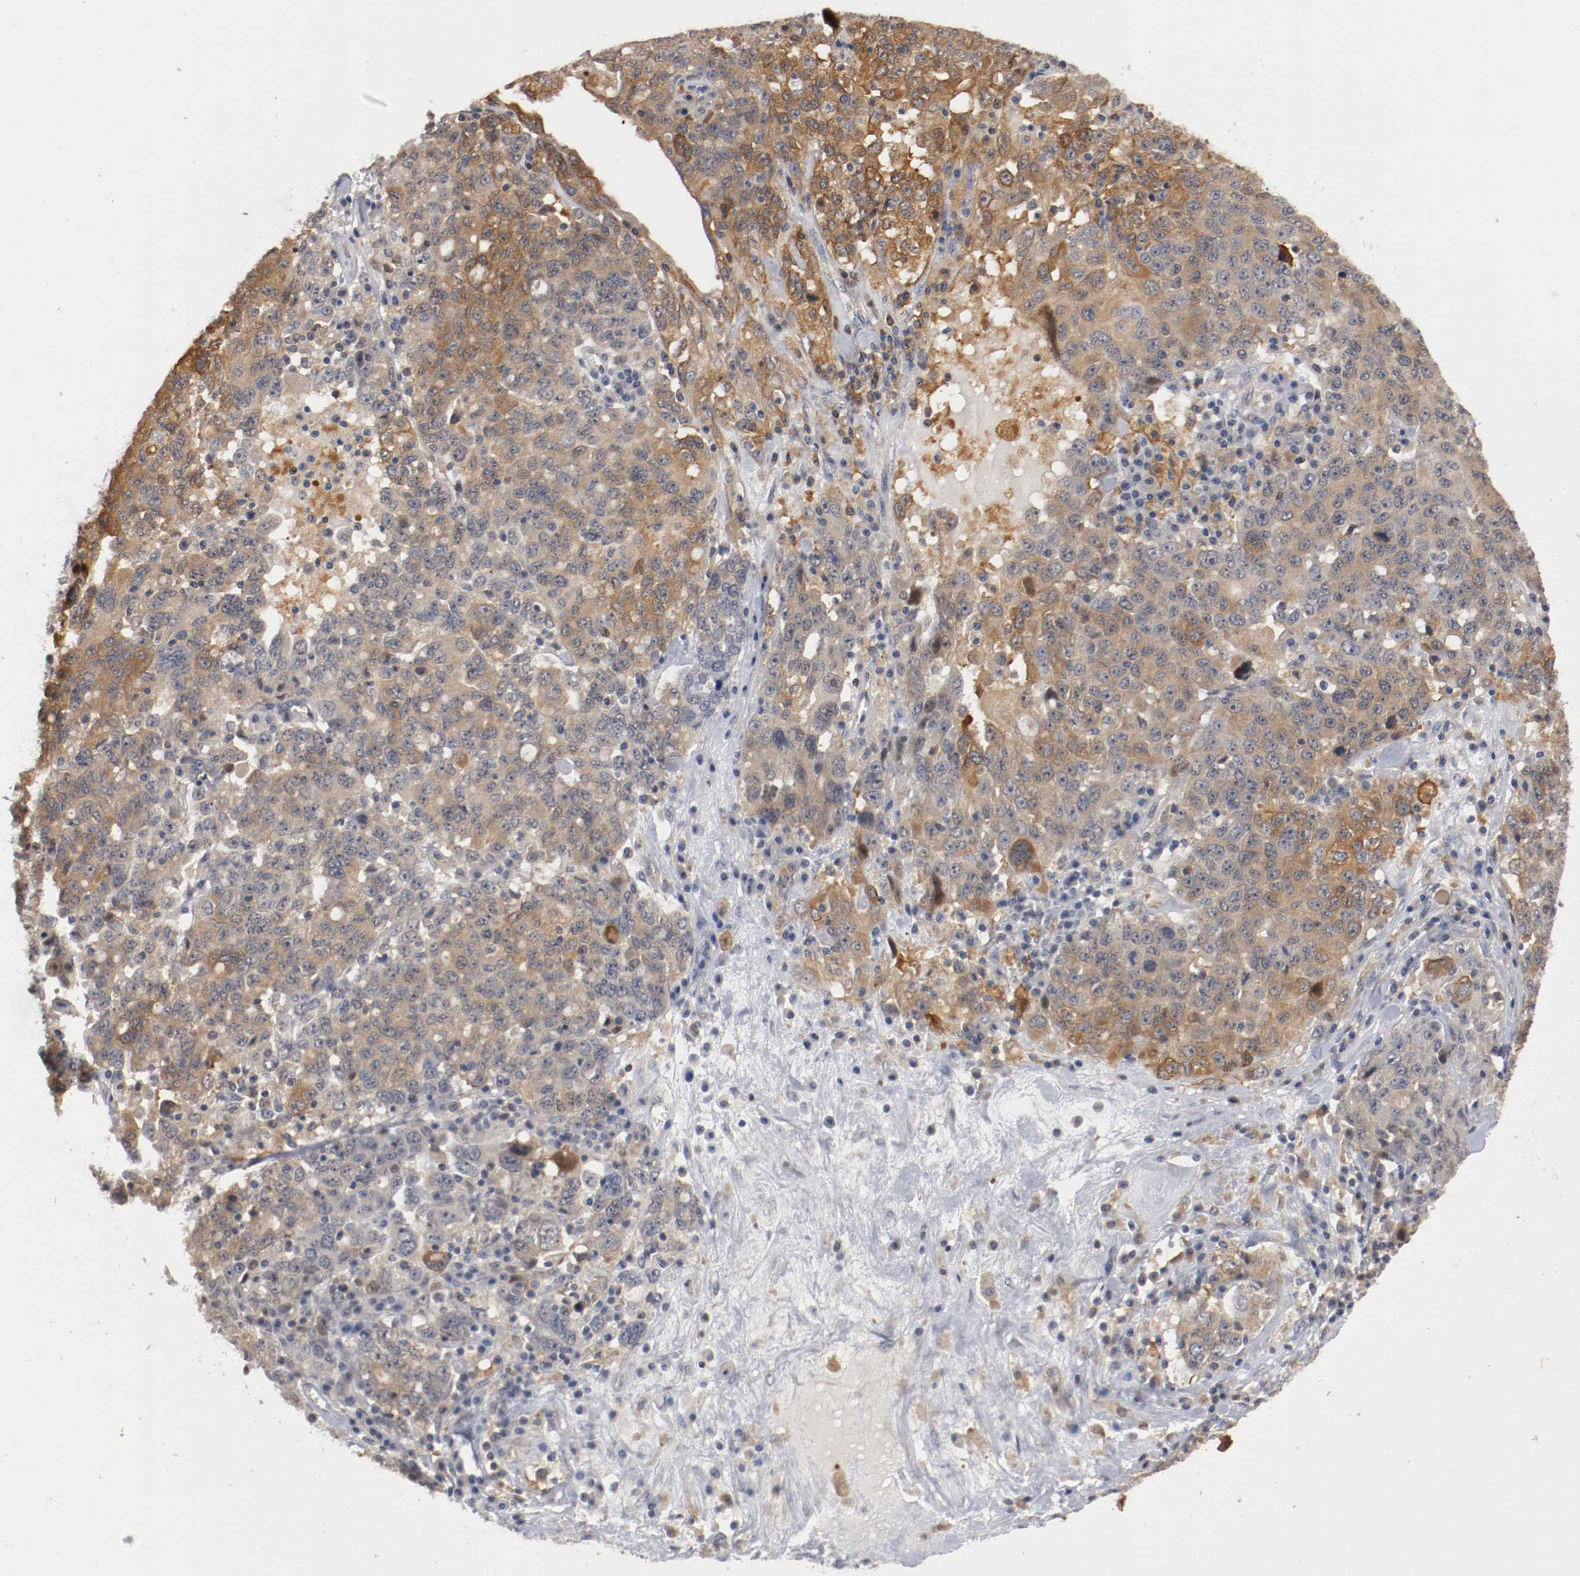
{"staining": {"intensity": "moderate", "quantity": "25%-75%", "location": "cytoplasmic/membranous"}, "tissue": "ovarian cancer", "cell_type": "Tumor cells", "image_type": "cancer", "snomed": [{"axis": "morphology", "description": "Carcinoma, endometroid"}, {"axis": "topography", "description": "Ovary"}], "caption": "Immunohistochemical staining of human endometroid carcinoma (ovarian) displays moderate cytoplasmic/membranous protein positivity in approximately 25%-75% of tumor cells.", "gene": "RBM23", "patient": {"sex": "female", "age": 62}}